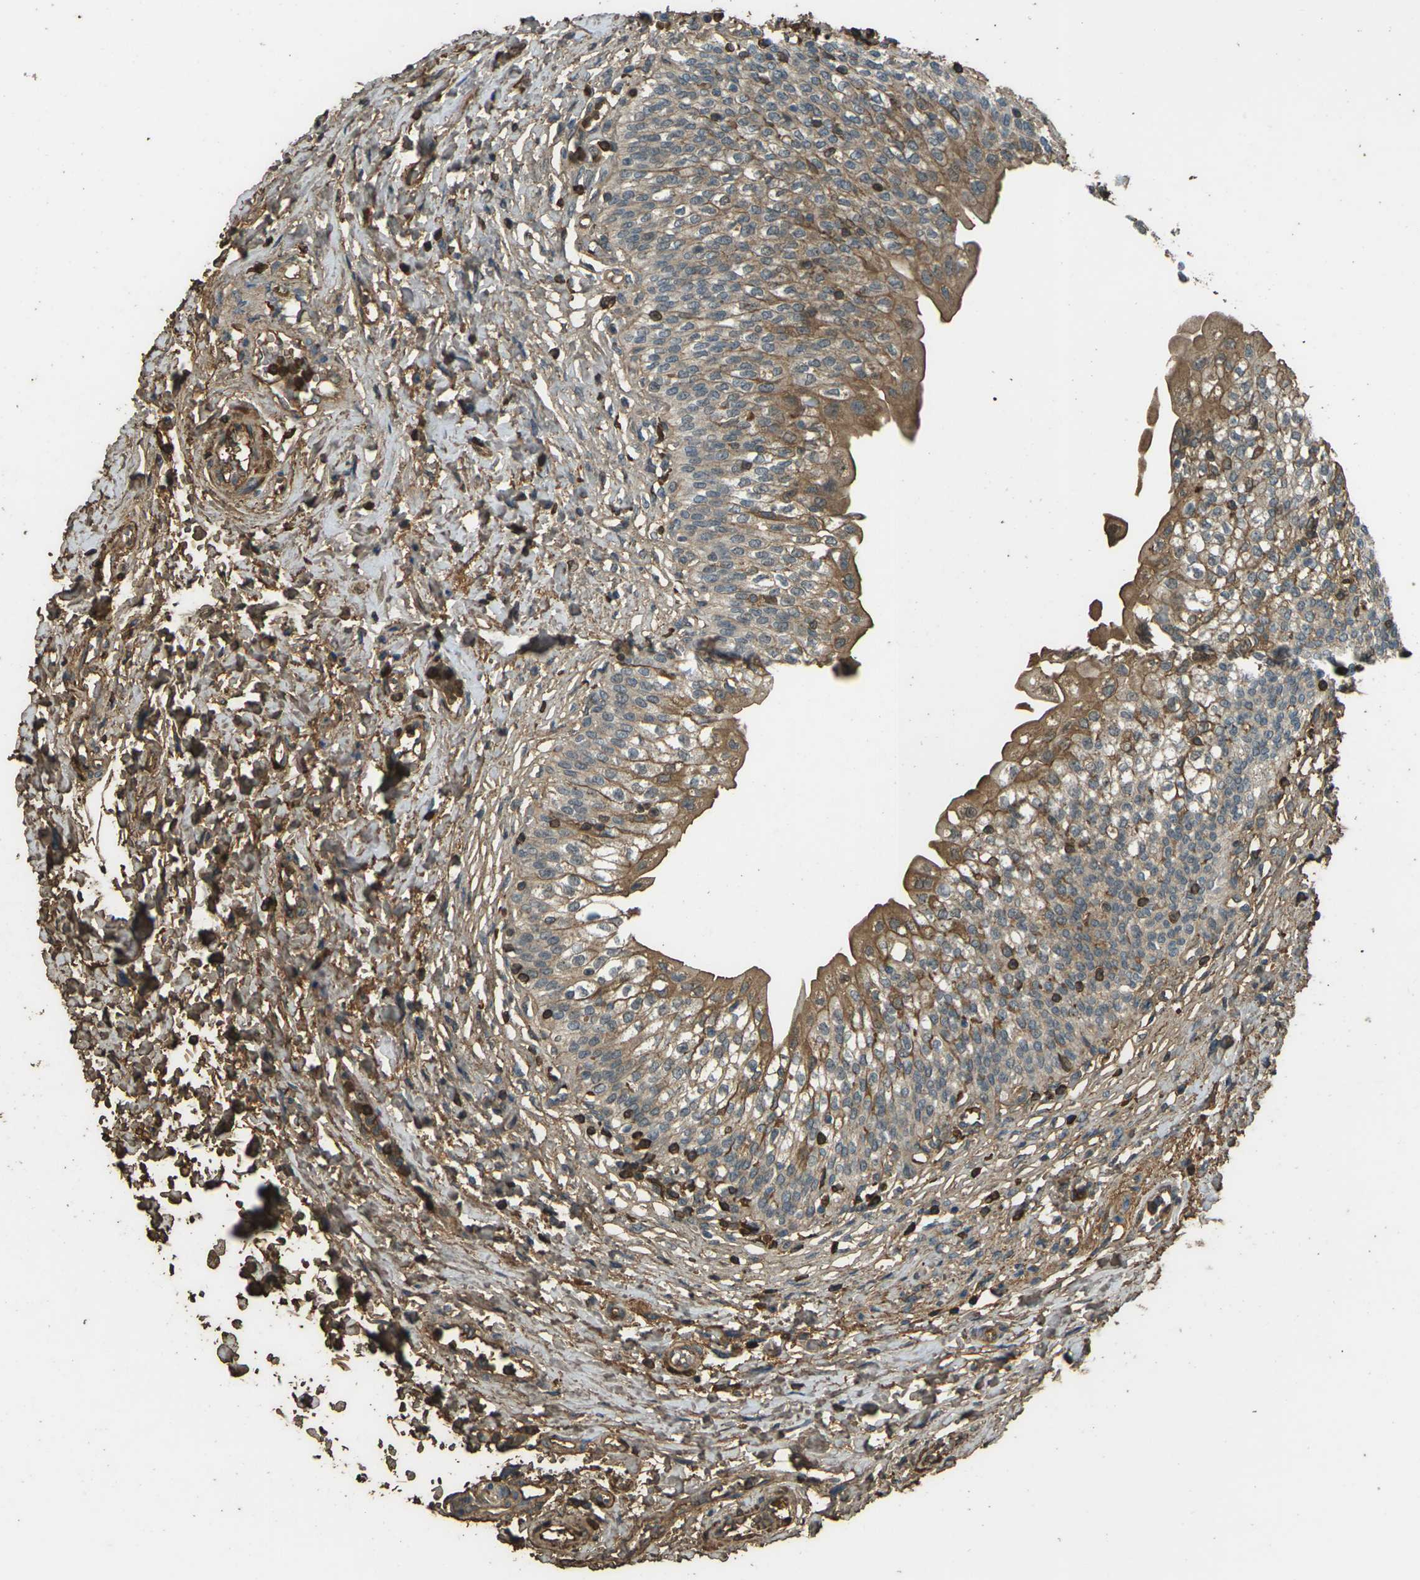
{"staining": {"intensity": "moderate", "quantity": ">75%", "location": "cytoplasmic/membranous"}, "tissue": "urinary bladder", "cell_type": "Urothelial cells", "image_type": "normal", "snomed": [{"axis": "morphology", "description": "Normal tissue, NOS"}, {"axis": "topography", "description": "Urinary bladder"}], "caption": "A high-resolution image shows immunohistochemistry staining of normal urinary bladder, which exhibits moderate cytoplasmic/membranous expression in approximately >75% of urothelial cells. Using DAB (3,3'-diaminobenzidine) (brown) and hematoxylin (blue) stains, captured at high magnification using brightfield microscopy.", "gene": "CYP1B1", "patient": {"sex": "male", "age": 55}}